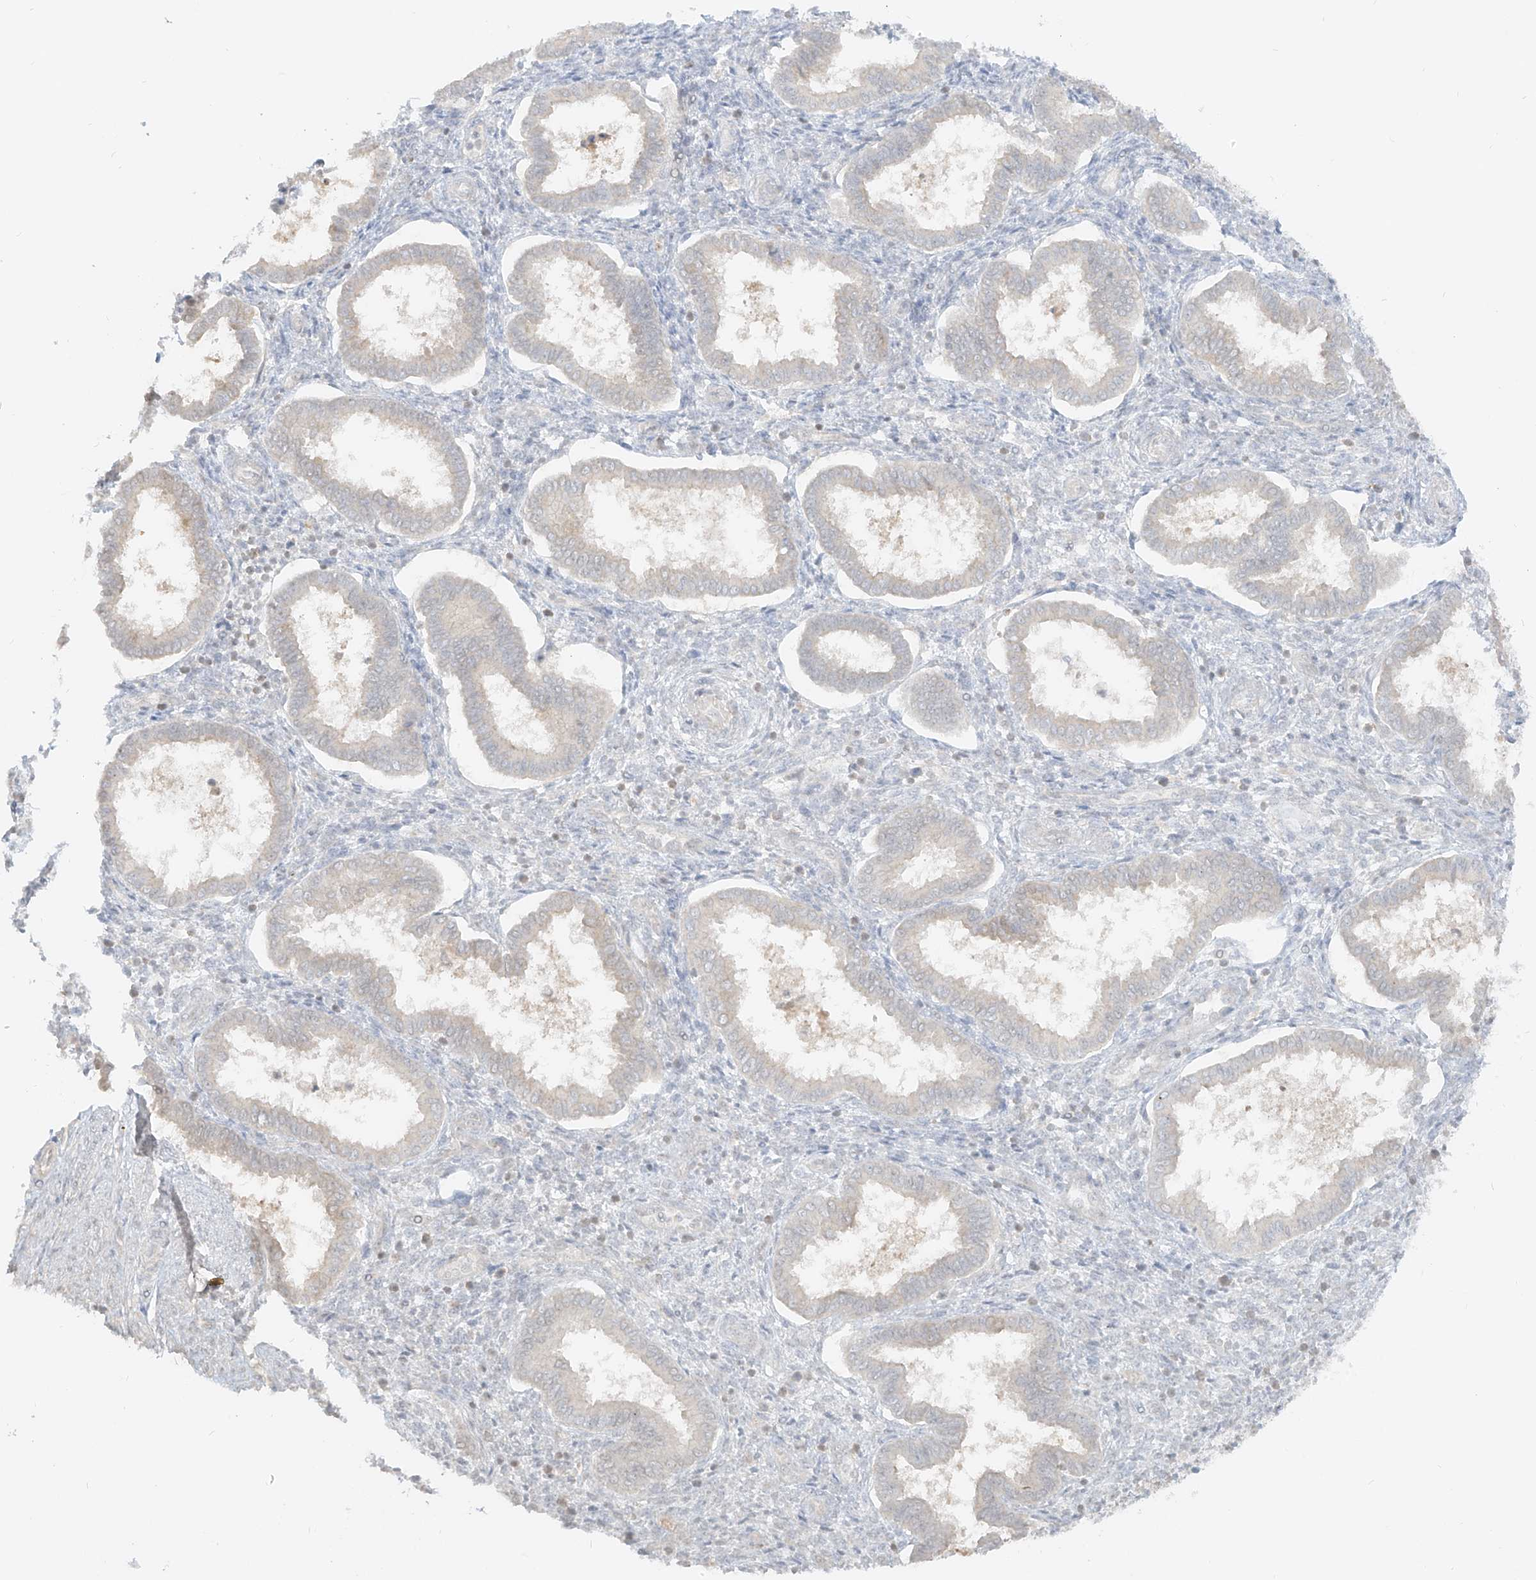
{"staining": {"intensity": "negative", "quantity": "none", "location": "none"}, "tissue": "endometrium", "cell_type": "Cells in endometrial stroma", "image_type": "normal", "snomed": [{"axis": "morphology", "description": "Normal tissue, NOS"}, {"axis": "topography", "description": "Endometrium"}], "caption": "Protein analysis of normal endometrium demonstrates no significant staining in cells in endometrial stroma.", "gene": "LIPT1", "patient": {"sex": "female", "age": 24}}